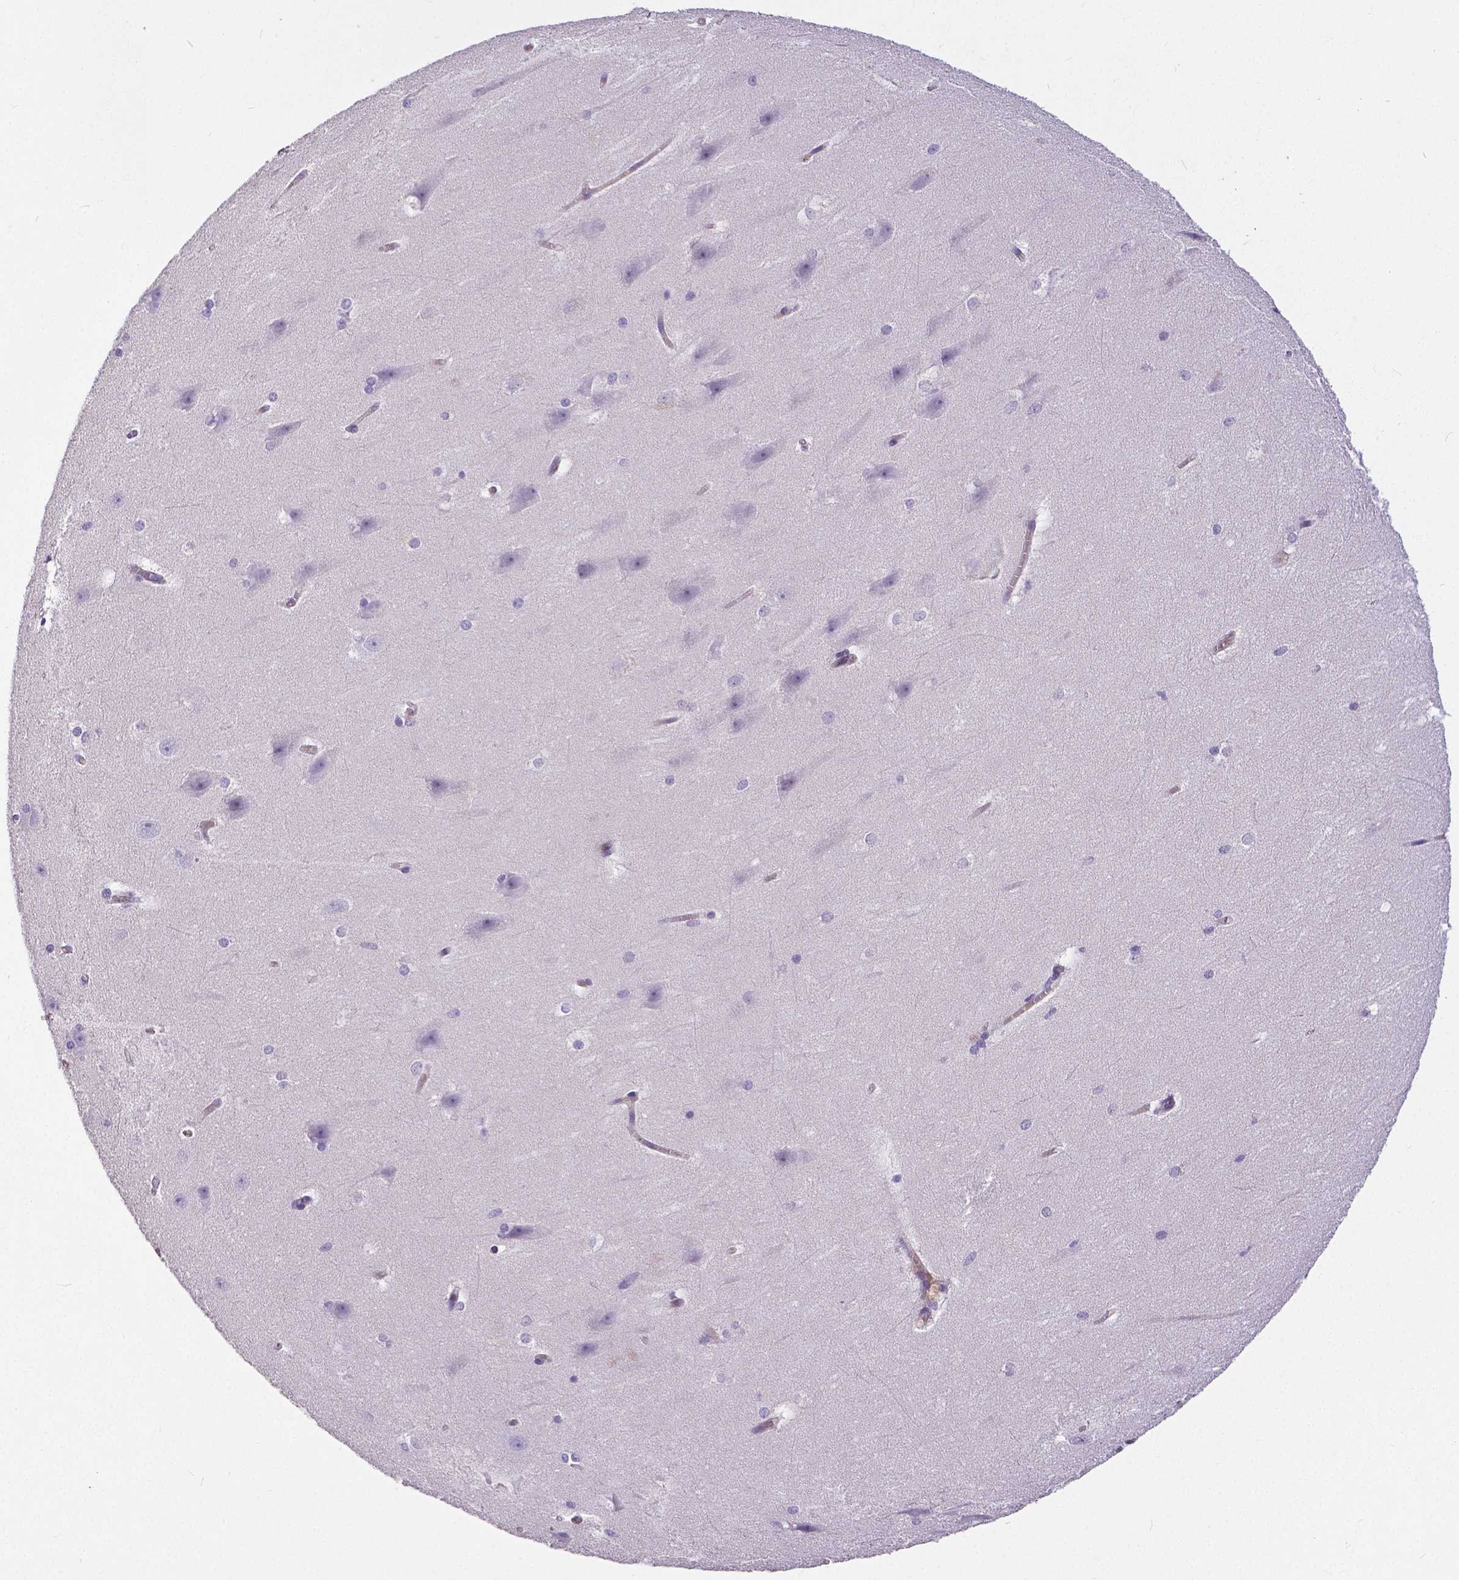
{"staining": {"intensity": "negative", "quantity": "none", "location": "none"}, "tissue": "hippocampus", "cell_type": "Glial cells", "image_type": "normal", "snomed": [{"axis": "morphology", "description": "Normal tissue, NOS"}, {"axis": "topography", "description": "Cerebral cortex"}, {"axis": "topography", "description": "Hippocampus"}], "caption": "High magnification brightfield microscopy of benign hippocampus stained with DAB (brown) and counterstained with hematoxylin (blue): glial cells show no significant expression. Brightfield microscopy of IHC stained with DAB (3,3'-diaminobenzidine) (brown) and hematoxylin (blue), captured at high magnification.", "gene": "OCLN", "patient": {"sex": "female", "age": 19}}